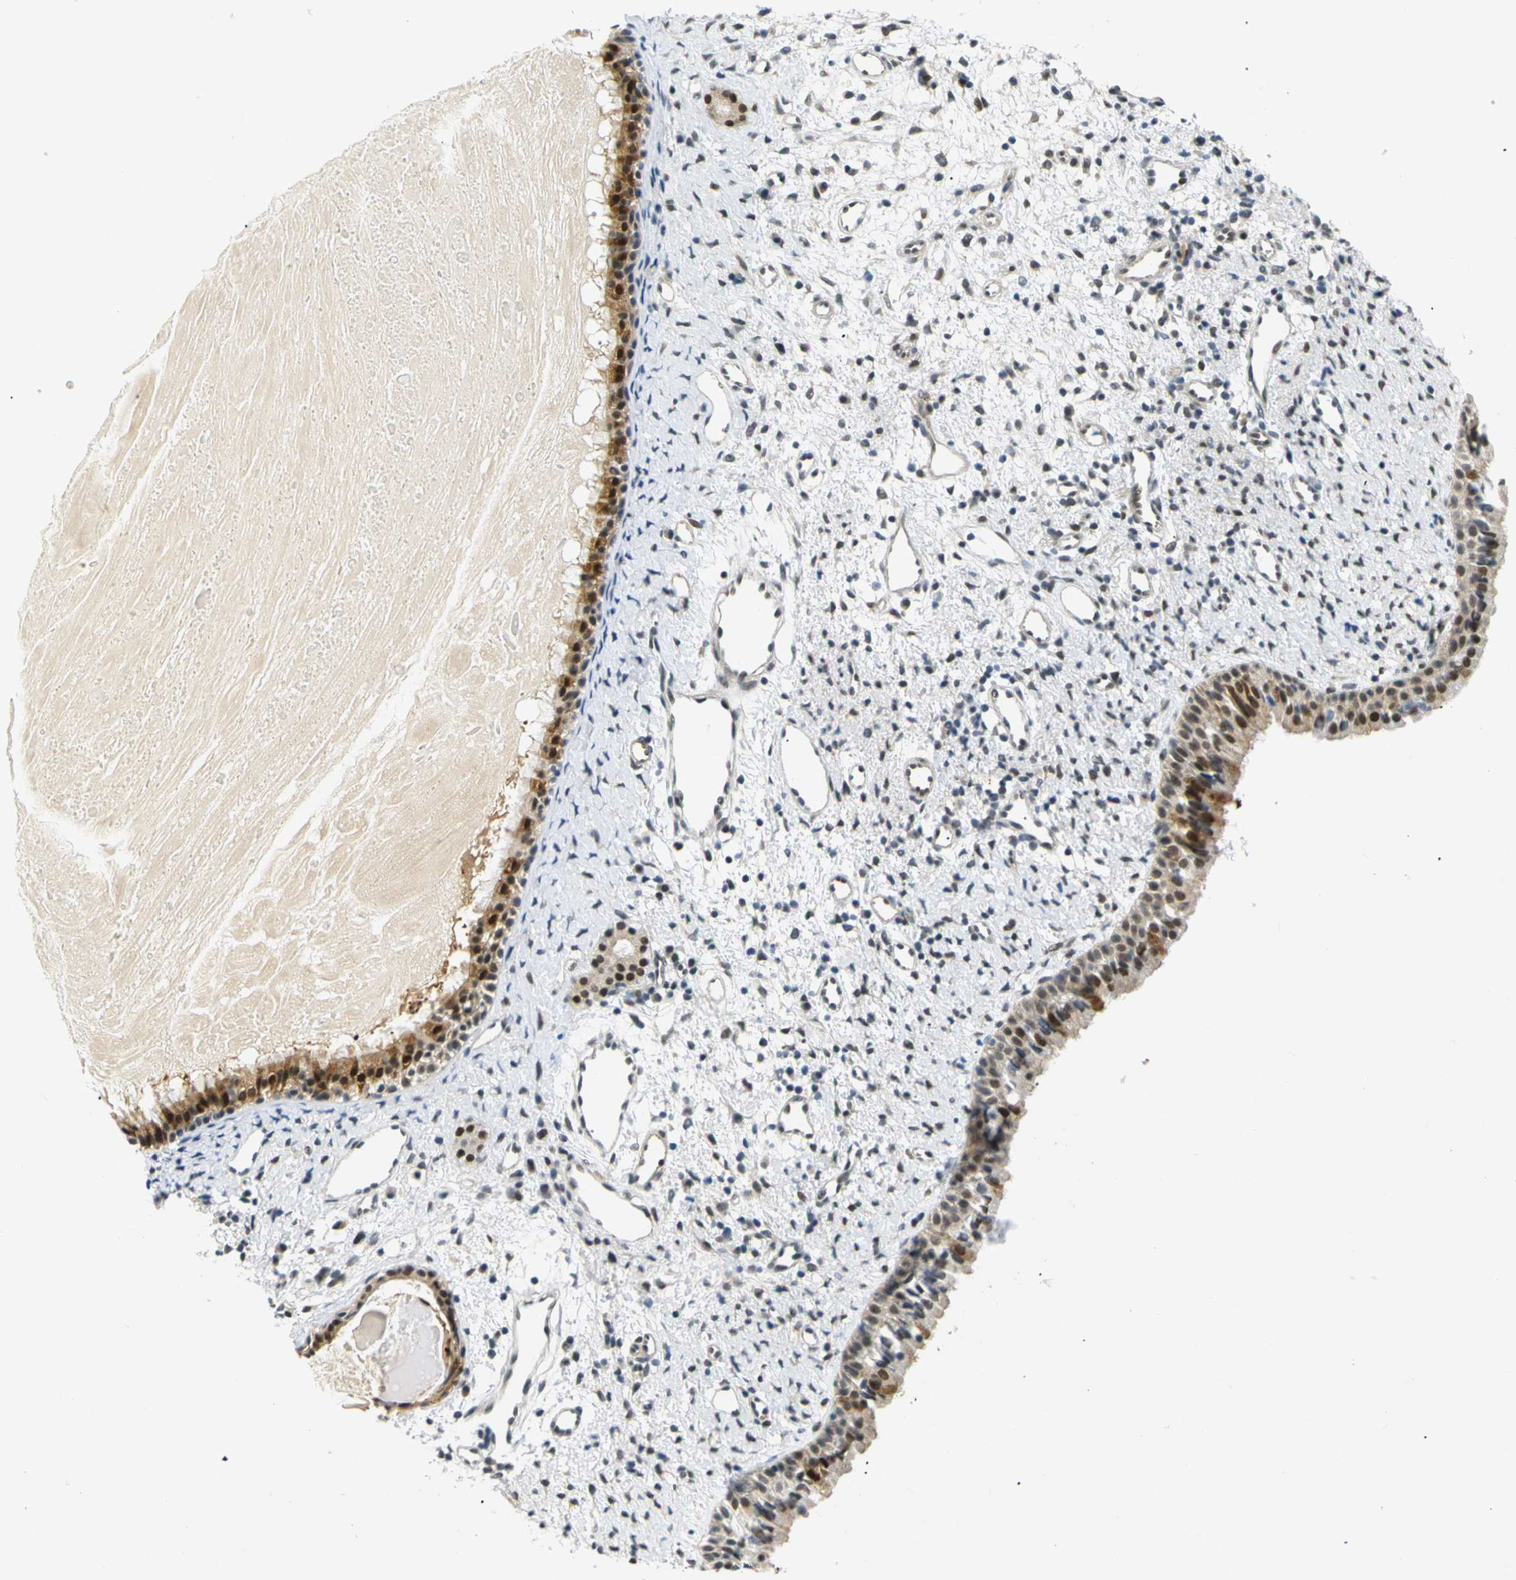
{"staining": {"intensity": "moderate", "quantity": ">75%", "location": "cytoplasmic/membranous,nuclear"}, "tissue": "nasopharynx", "cell_type": "Respiratory epithelial cells", "image_type": "normal", "snomed": [{"axis": "morphology", "description": "Normal tissue, NOS"}, {"axis": "topography", "description": "Nasopharynx"}], "caption": "Nasopharynx stained with DAB (3,3'-diaminobenzidine) IHC demonstrates medium levels of moderate cytoplasmic/membranous,nuclear staining in approximately >75% of respiratory epithelial cells.", "gene": "SKP1", "patient": {"sex": "male", "age": 22}}